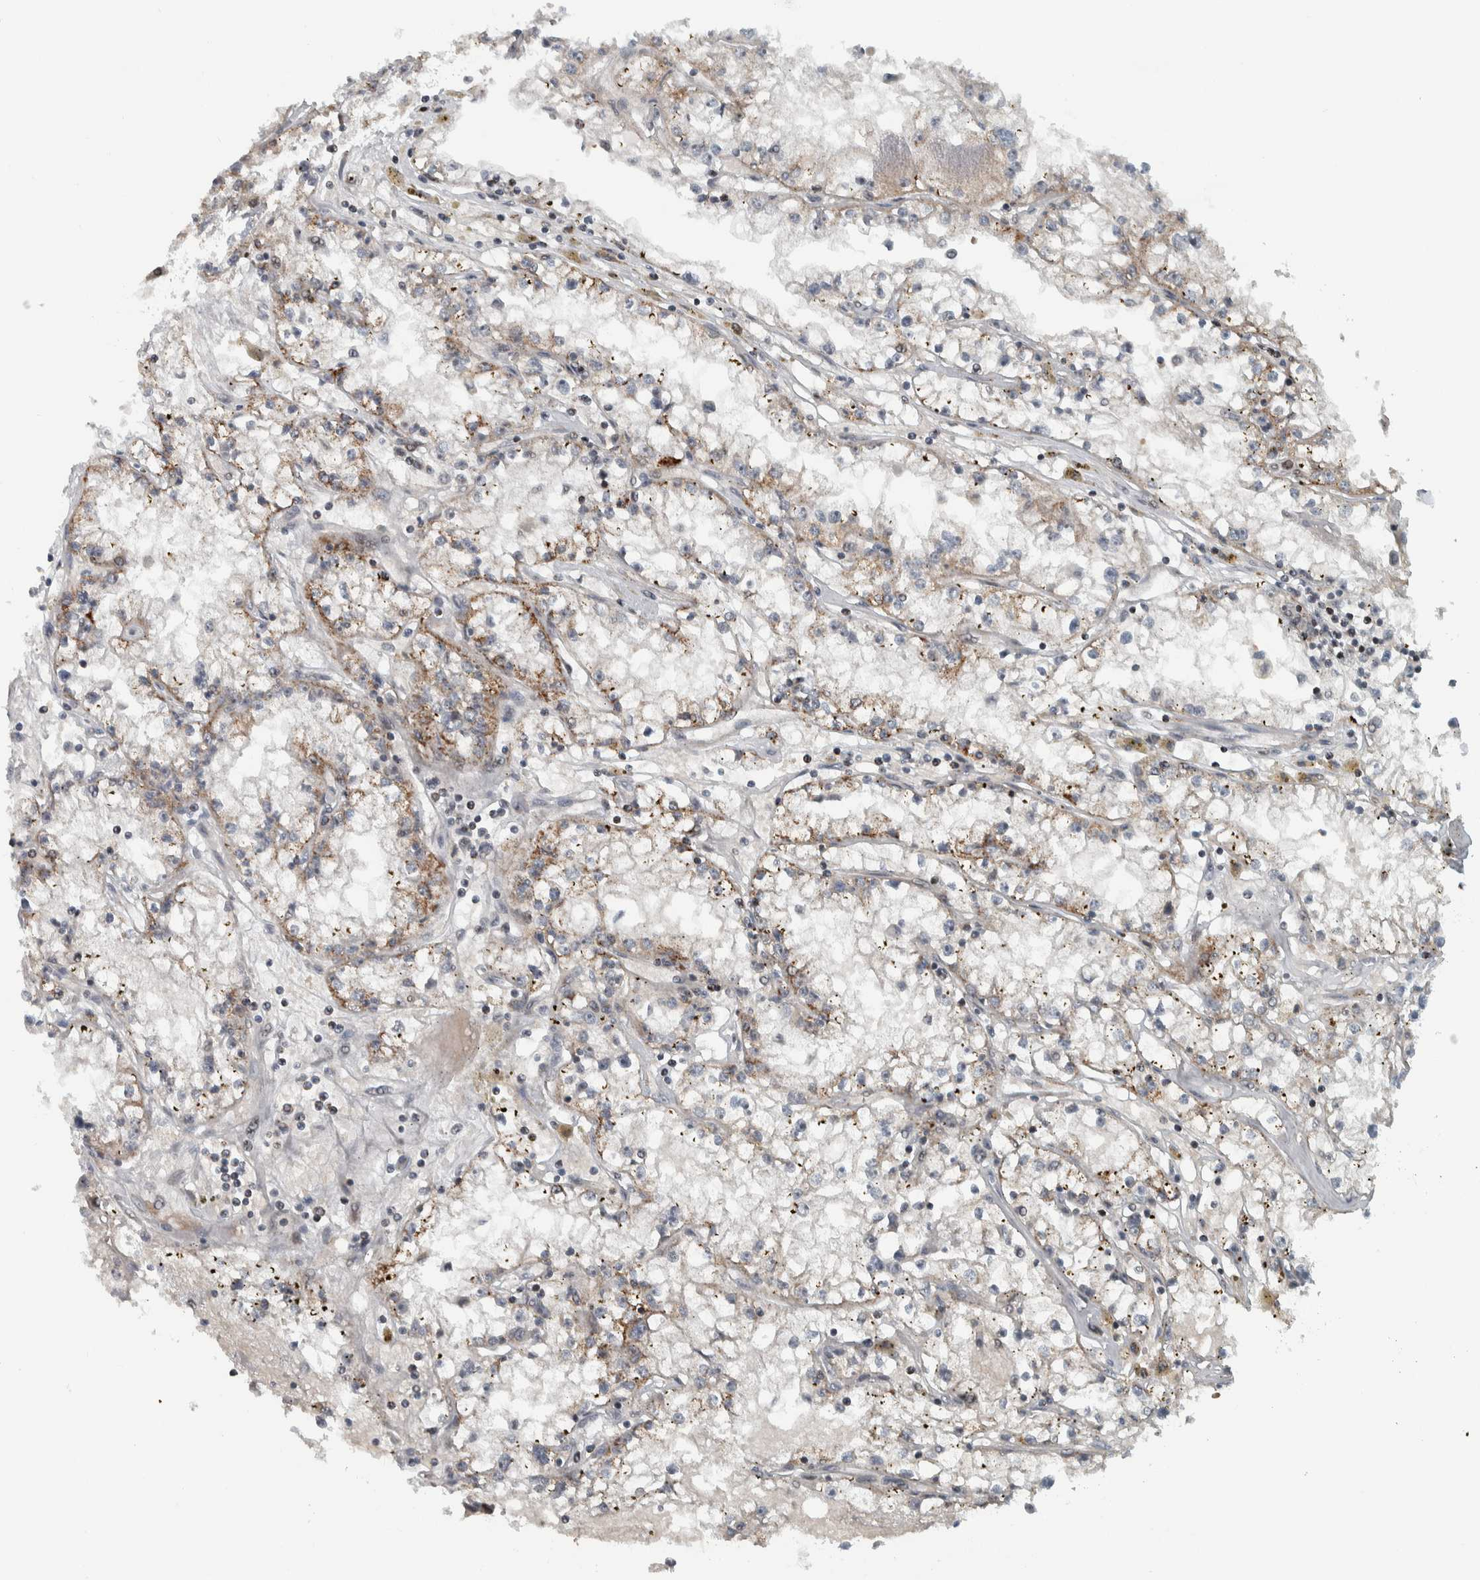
{"staining": {"intensity": "weak", "quantity": "25%-75%", "location": "cytoplasmic/membranous"}, "tissue": "renal cancer", "cell_type": "Tumor cells", "image_type": "cancer", "snomed": [{"axis": "morphology", "description": "Adenocarcinoma, NOS"}, {"axis": "topography", "description": "Kidney"}], "caption": "Immunohistochemical staining of human renal adenocarcinoma exhibits weak cytoplasmic/membranous protein expression in about 25%-75% of tumor cells.", "gene": "PPM1K", "patient": {"sex": "male", "age": 56}}